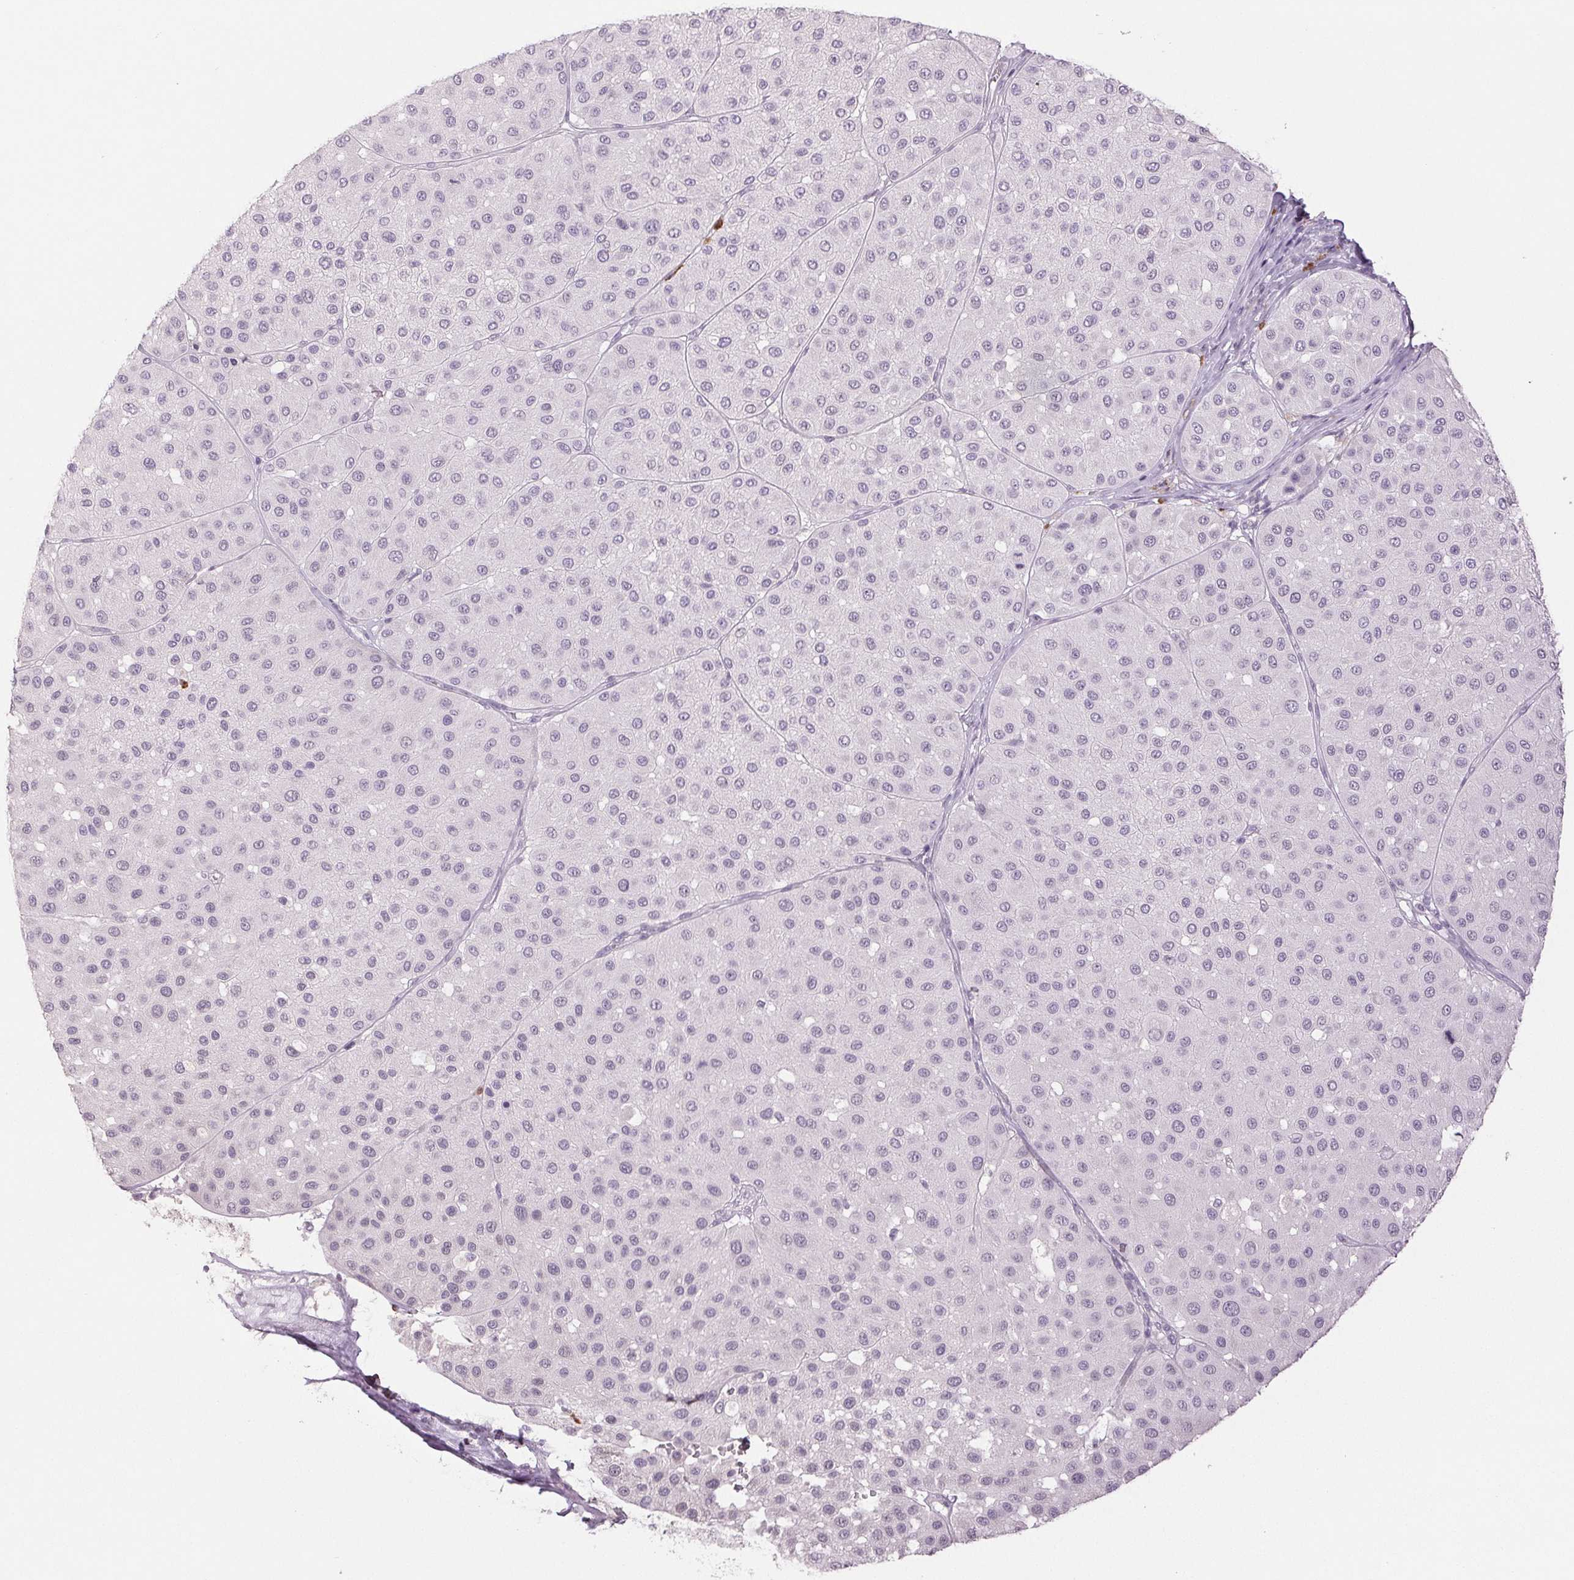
{"staining": {"intensity": "negative", "quantity": "none", "location": "none"}, "tissue": "melanoma", "cell_type": "Tumor cells", "image_type": "cancer", "snomed": [{"axis": "morphology", "description": "Malignant melanoma, Metastatic site"}, {"axis": "topography", "description": "Smooth muscle"}], "caption": "Human malignant melanoma (metastatic site) stained for a protein using immunohistochemistry displays no expression in tumor cells.", "gene": "LTF", "patient": {"sex": "male", "age": 41}}